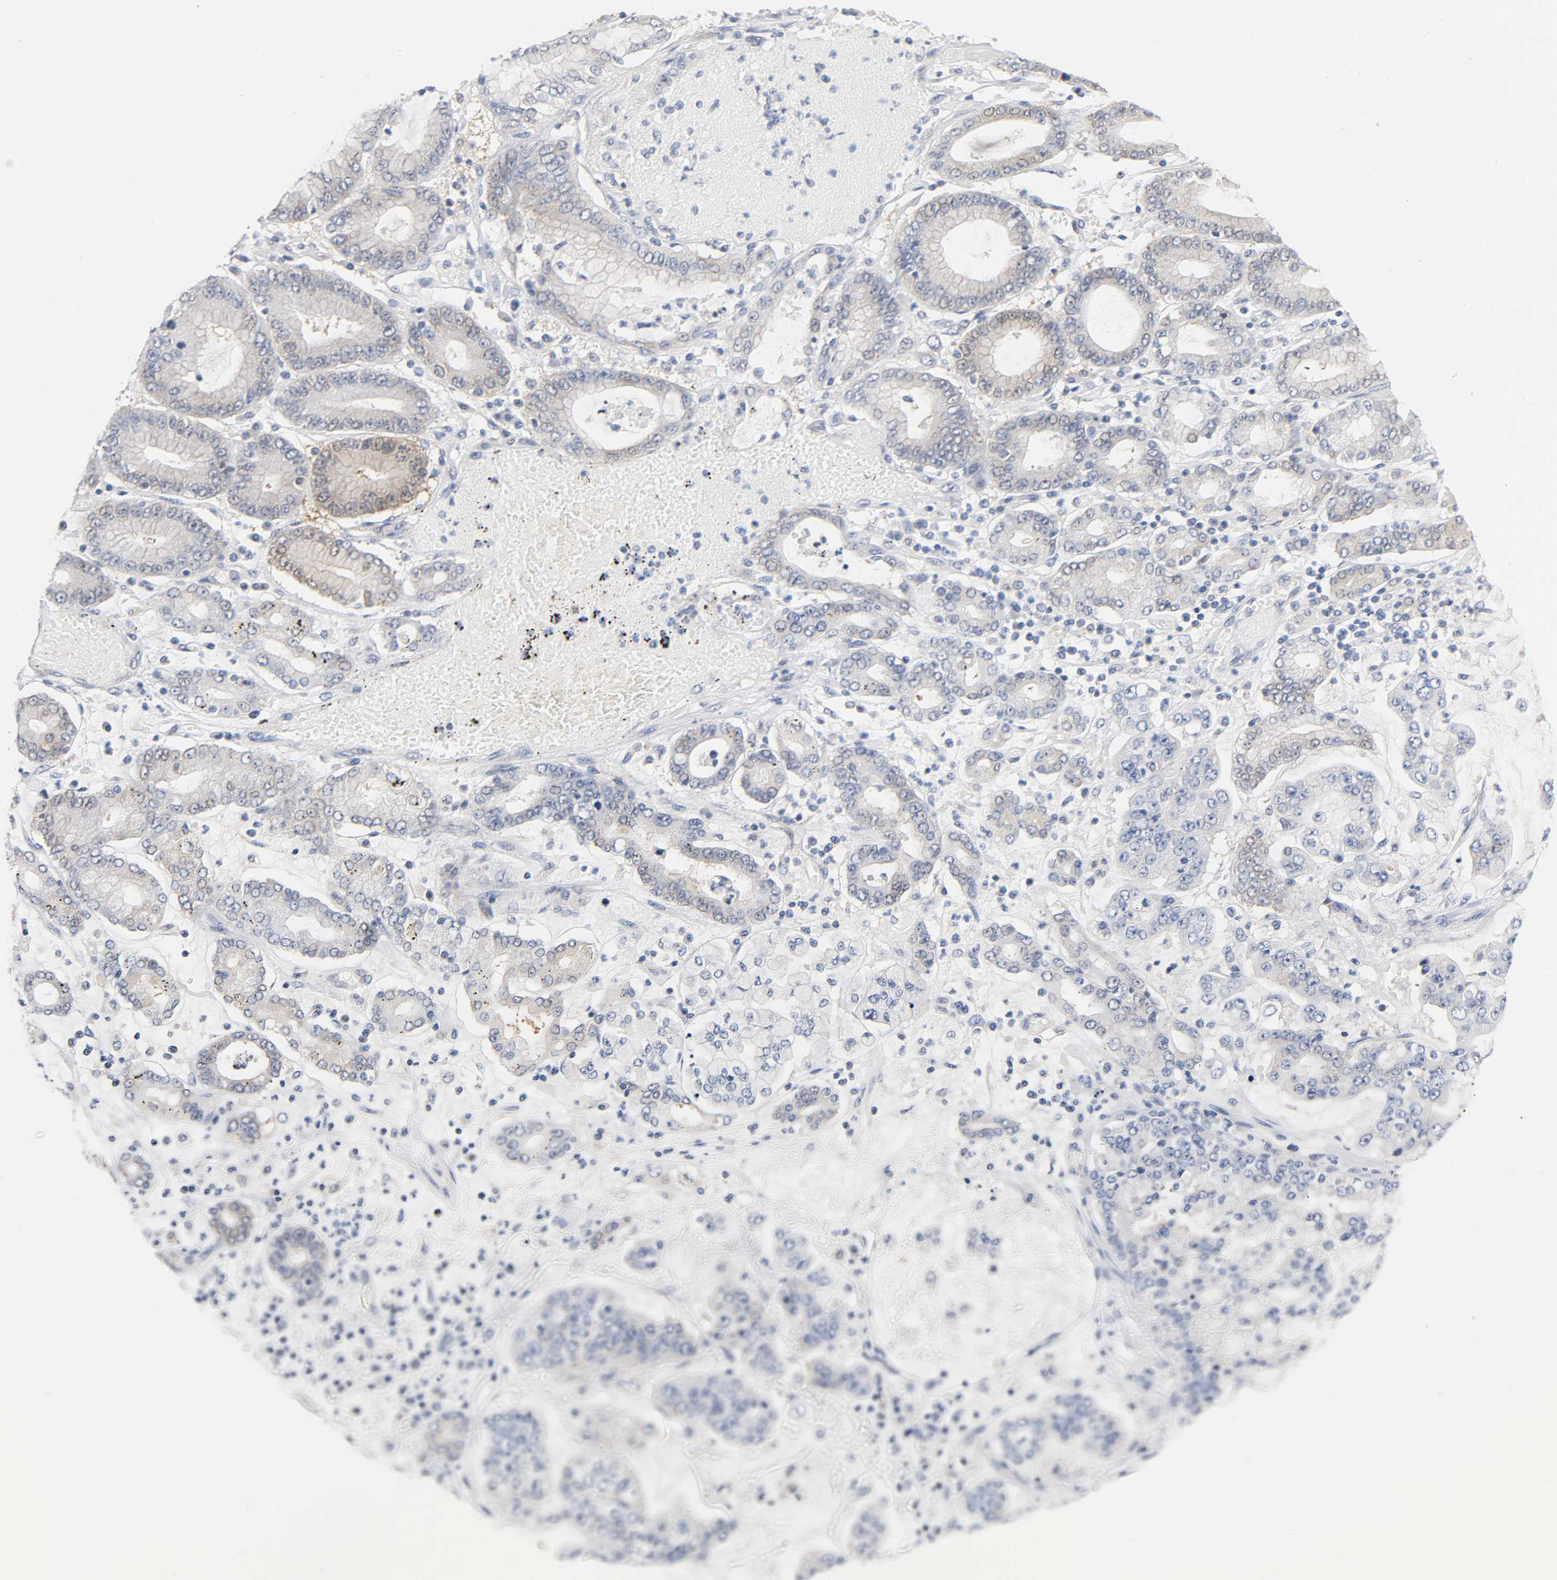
{"staining": {"intensity": "weak", "quantity": "<25%", "location": "cytoplasmic/membranous"}, "tissue": "stomach cancer", "cell_type": "Tumor cells", "image_type": "cancer", "snomed": [{"axis": "morphology", "description": "Normal tissue, NOS"}, {"axis": "morphology", "description": "Adenocarcinoma, NOS"}, {"axis": "topography", "description": "Stomach, upper"}, {"axis": "topography", "description": "Stomach"}], "caption": "Stomach cancer (adenocarcinoma) stained for a protein using immunohistochemistry displays no positivity tumor cells.", "gene": "FYN", "patient": {"sex": "male", "age": 76}}